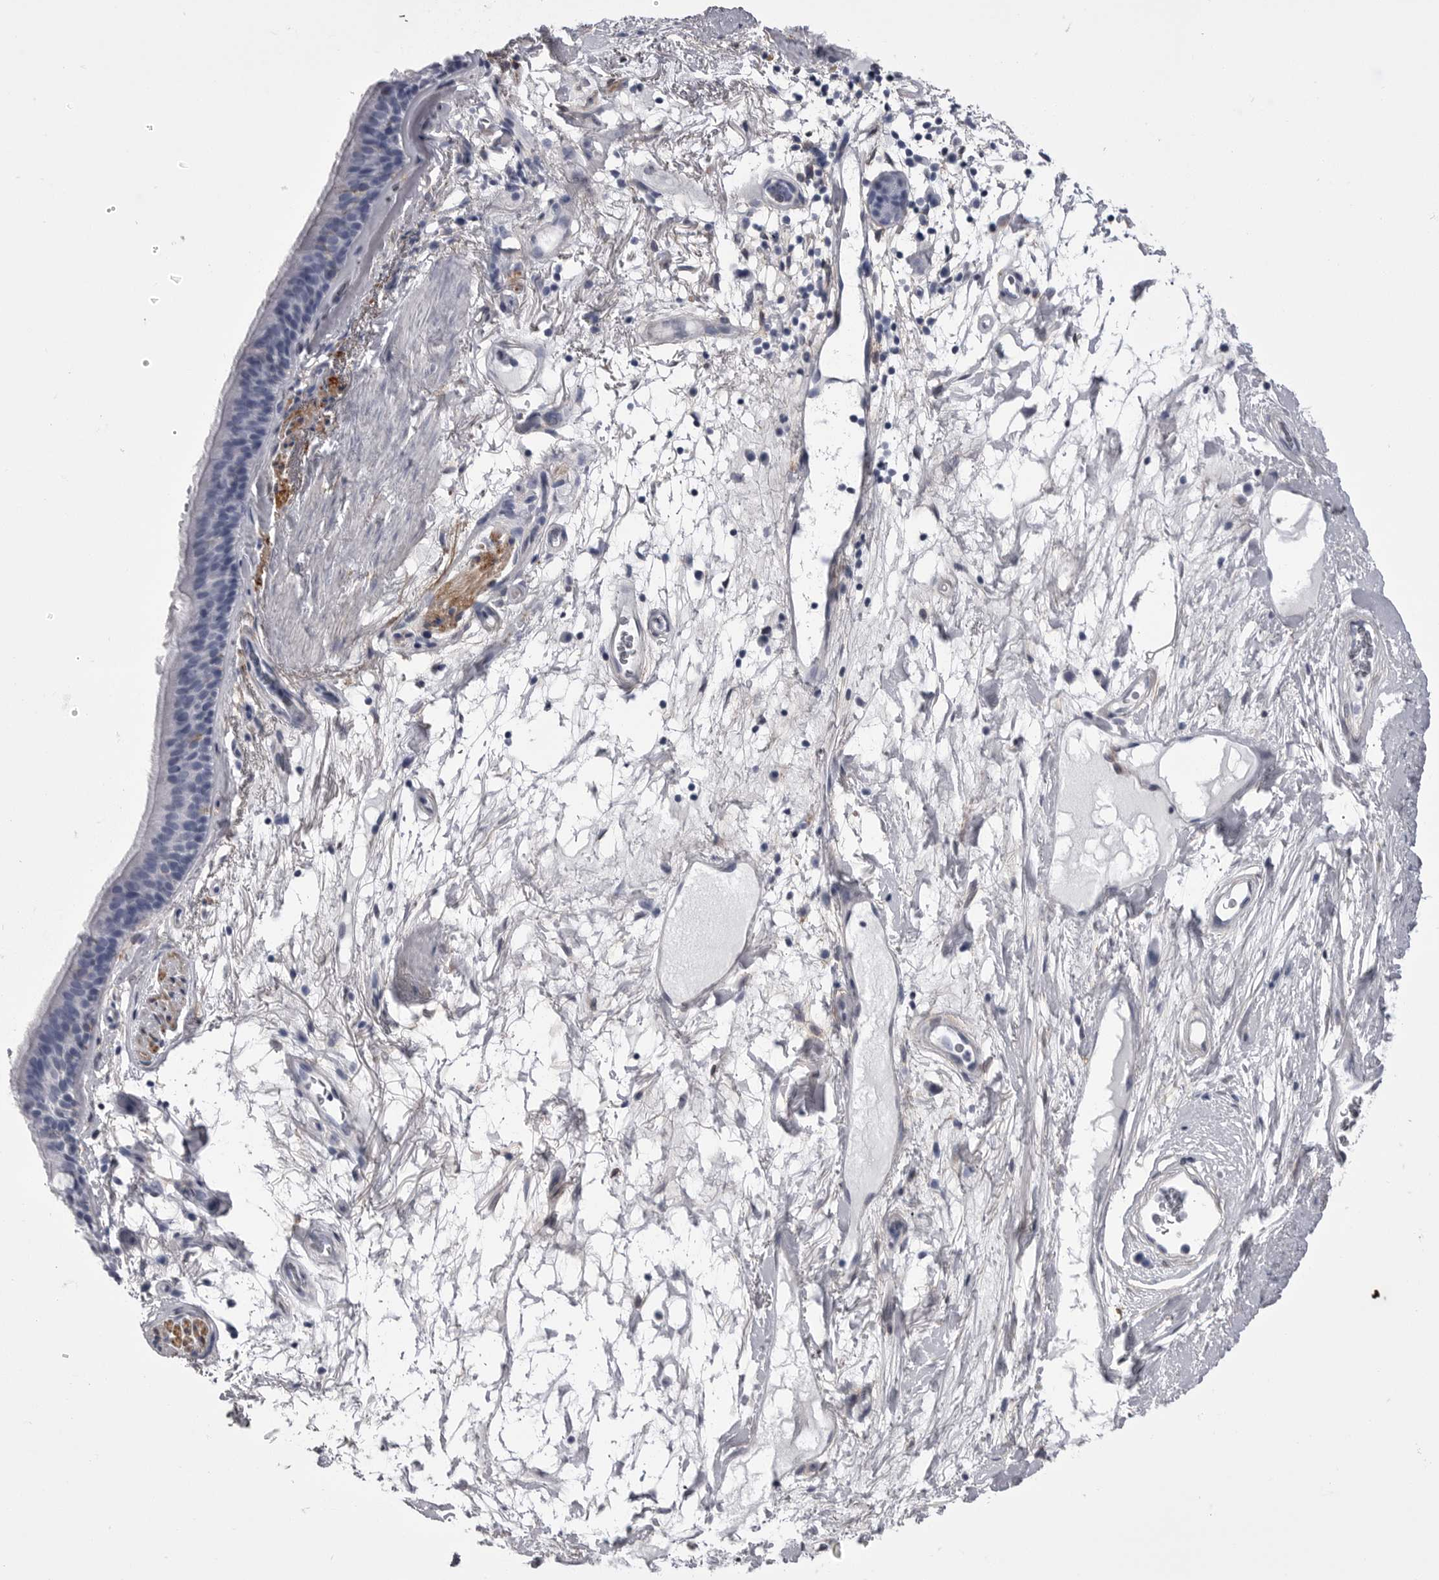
{"staining": {"intensity": "negative", "quantity": "none", "location": "none"}, "tissue": "bronchus", "cell_type": "Respiratory epithelial cells", "image_type": "normal", "snomed": [{"axis": "morphology", "description": "Normal tissue, NOS"}, {"axis": "topography", "description": "Cartilage tissue"}], "caption": "Human bronchus stained for a protein using immunohistochemistry (IHC) shows no staining in respiratory epithelial cells.", "gene": "ANK2", "patient": {"sex": "female", "age": 63}}